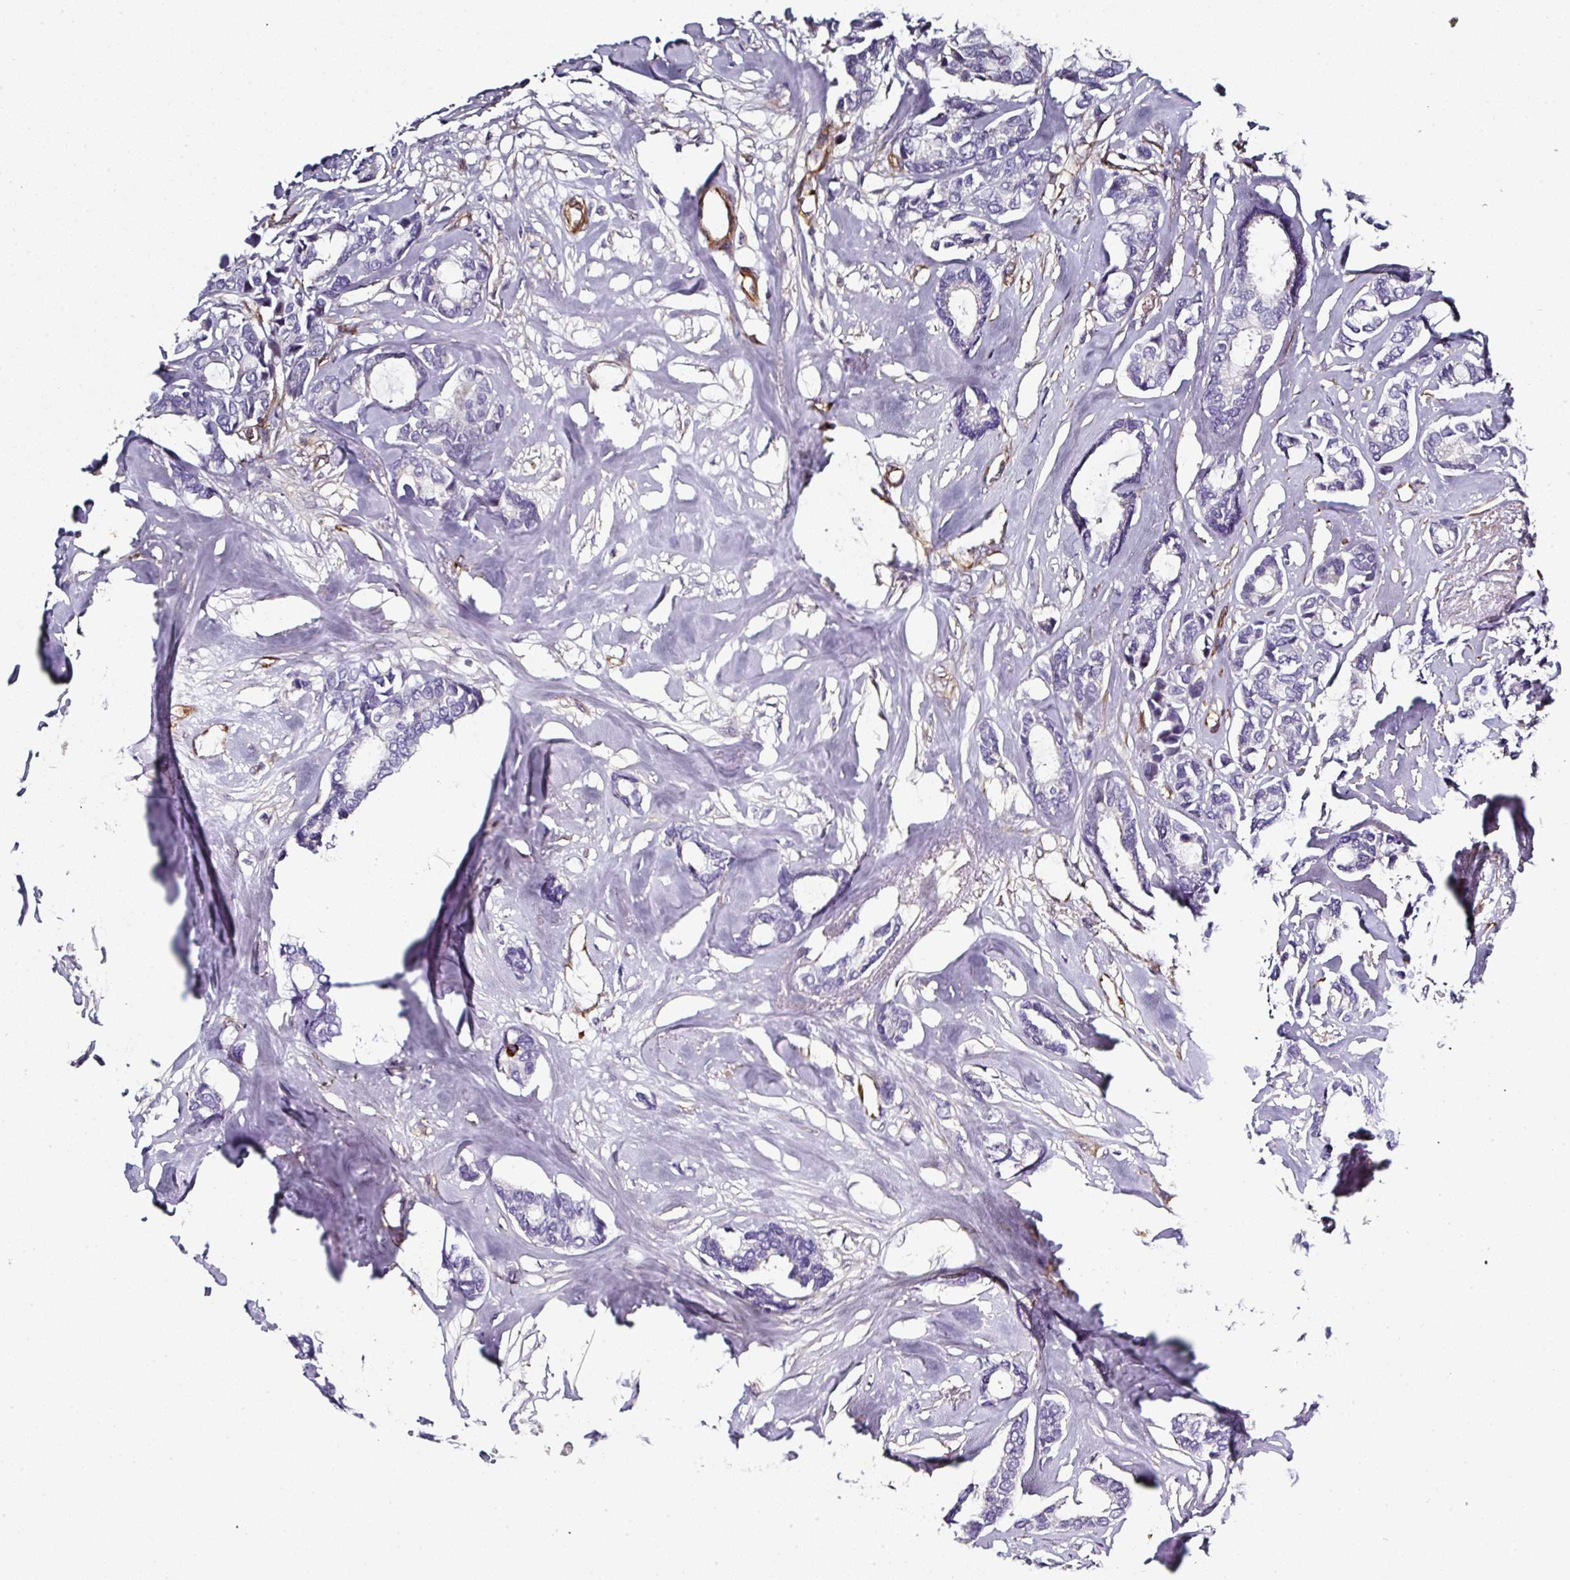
{"staining": {"intensity": "negative", "quantity": "none", "location": "none"}, "tissue": "breast cancer", "cell_type": "Tumor cells", "image_type": "cancer", "snomed": [{"axis": "morphology", "description": "Duct carcinoma"}, {"axis": "topography", "description": "Breast"}], "caption": "An image of human breast cancer is negative for staining in tumor cells.", "gene": "BEND5", "patient": {"sex": "female", "age": 87}}